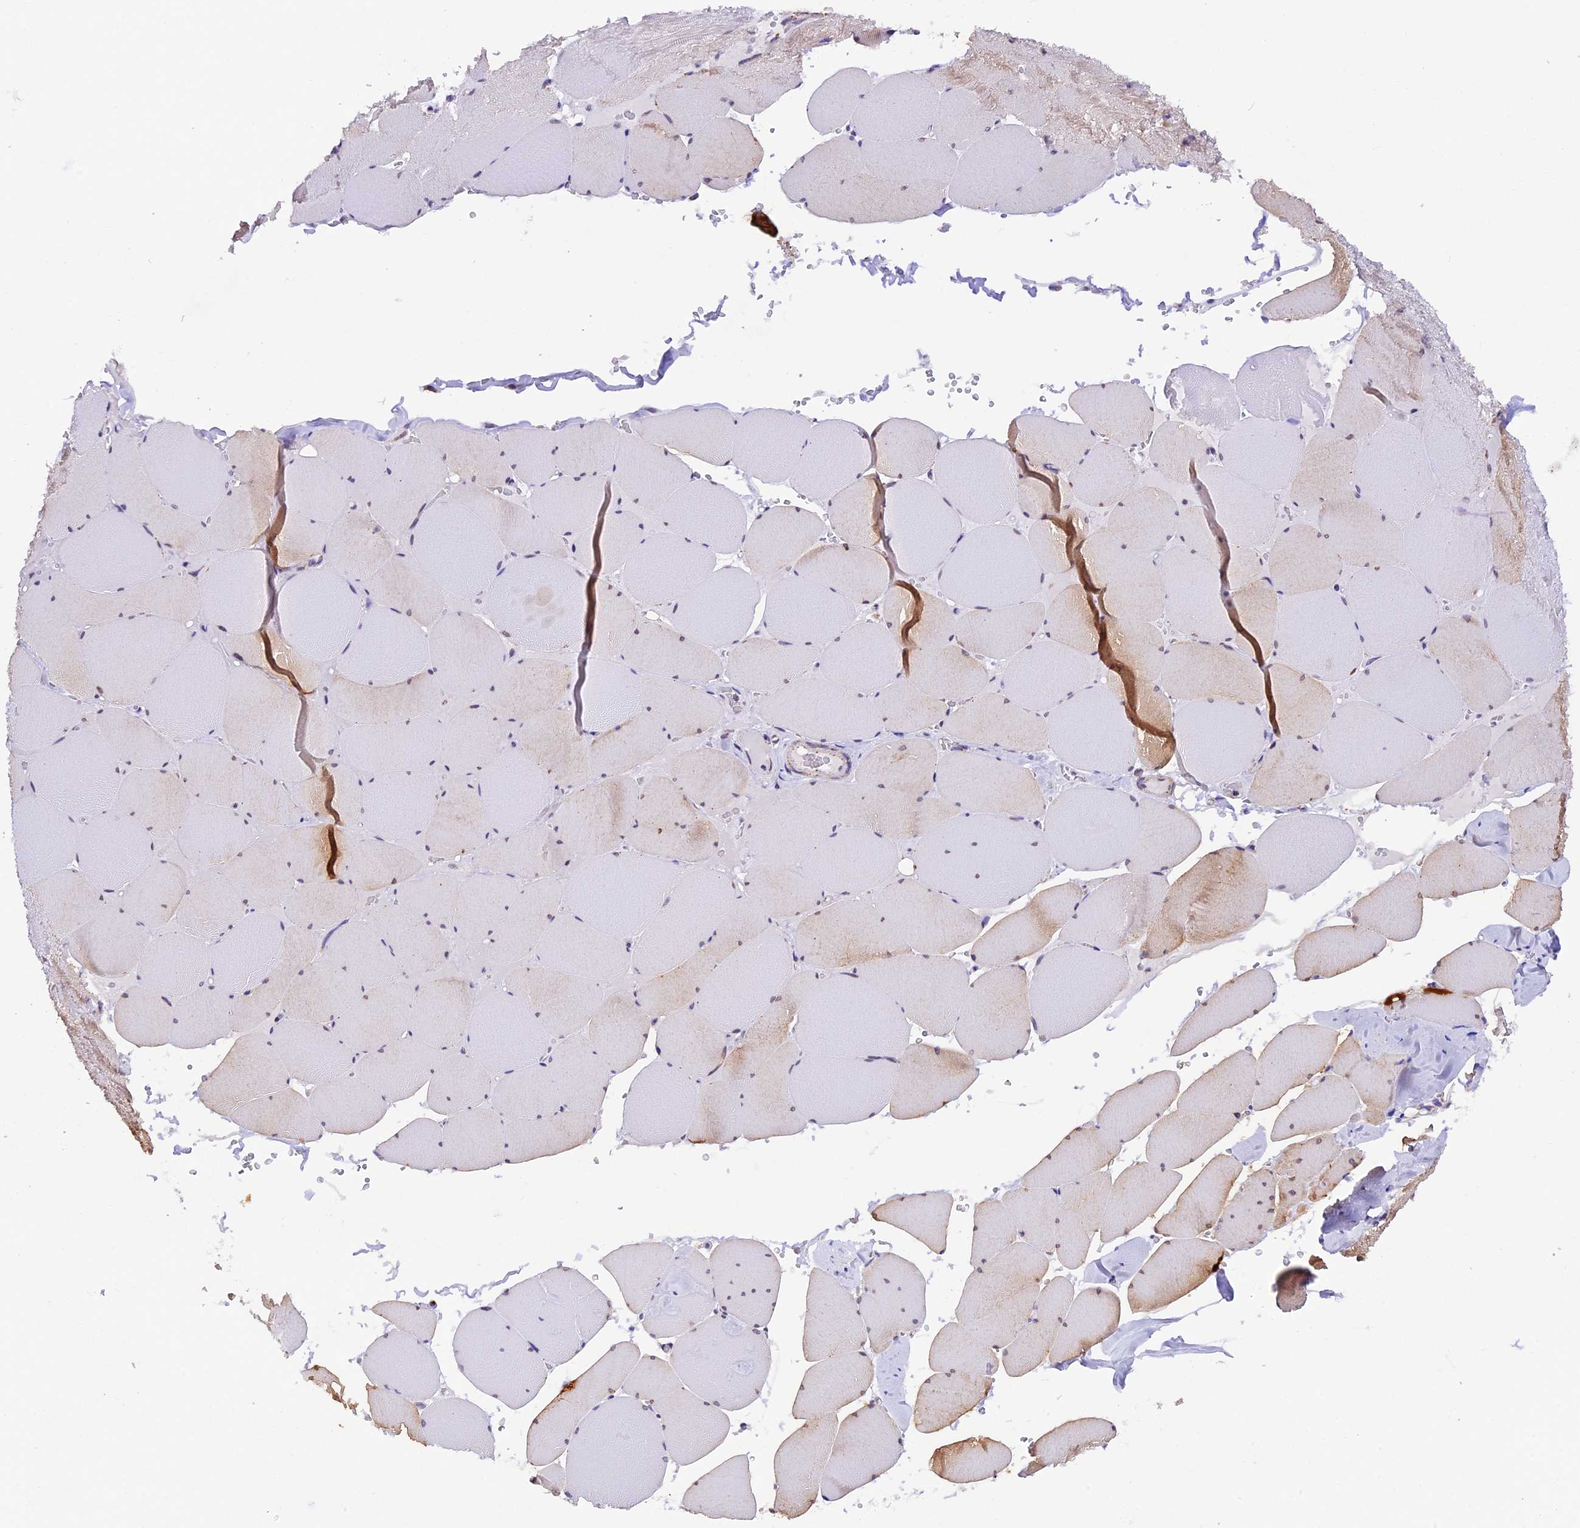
{"staining": {"intensity": "moderate", "quantity": "<25%", "location": "cytoplasmic/membranous"}, "tissue": "skeletal muscle", "cell_type": "Myocytes", "image_type": "normal", "snomed": [{"axis": "morphology", "description": "Normal tissue, NOS"}, {"axis": "topography", "description": "Skeletal muscle"}, {"axis": "topography", "description": "Head-Neck"}], "caption": "Protein staining shows moderate cytoplasmic/membranous expression in about <25% of myocytes in benign skeletal muscle.", "gene": "TFAM", "patient": {"sex": "male", "age": 66}}